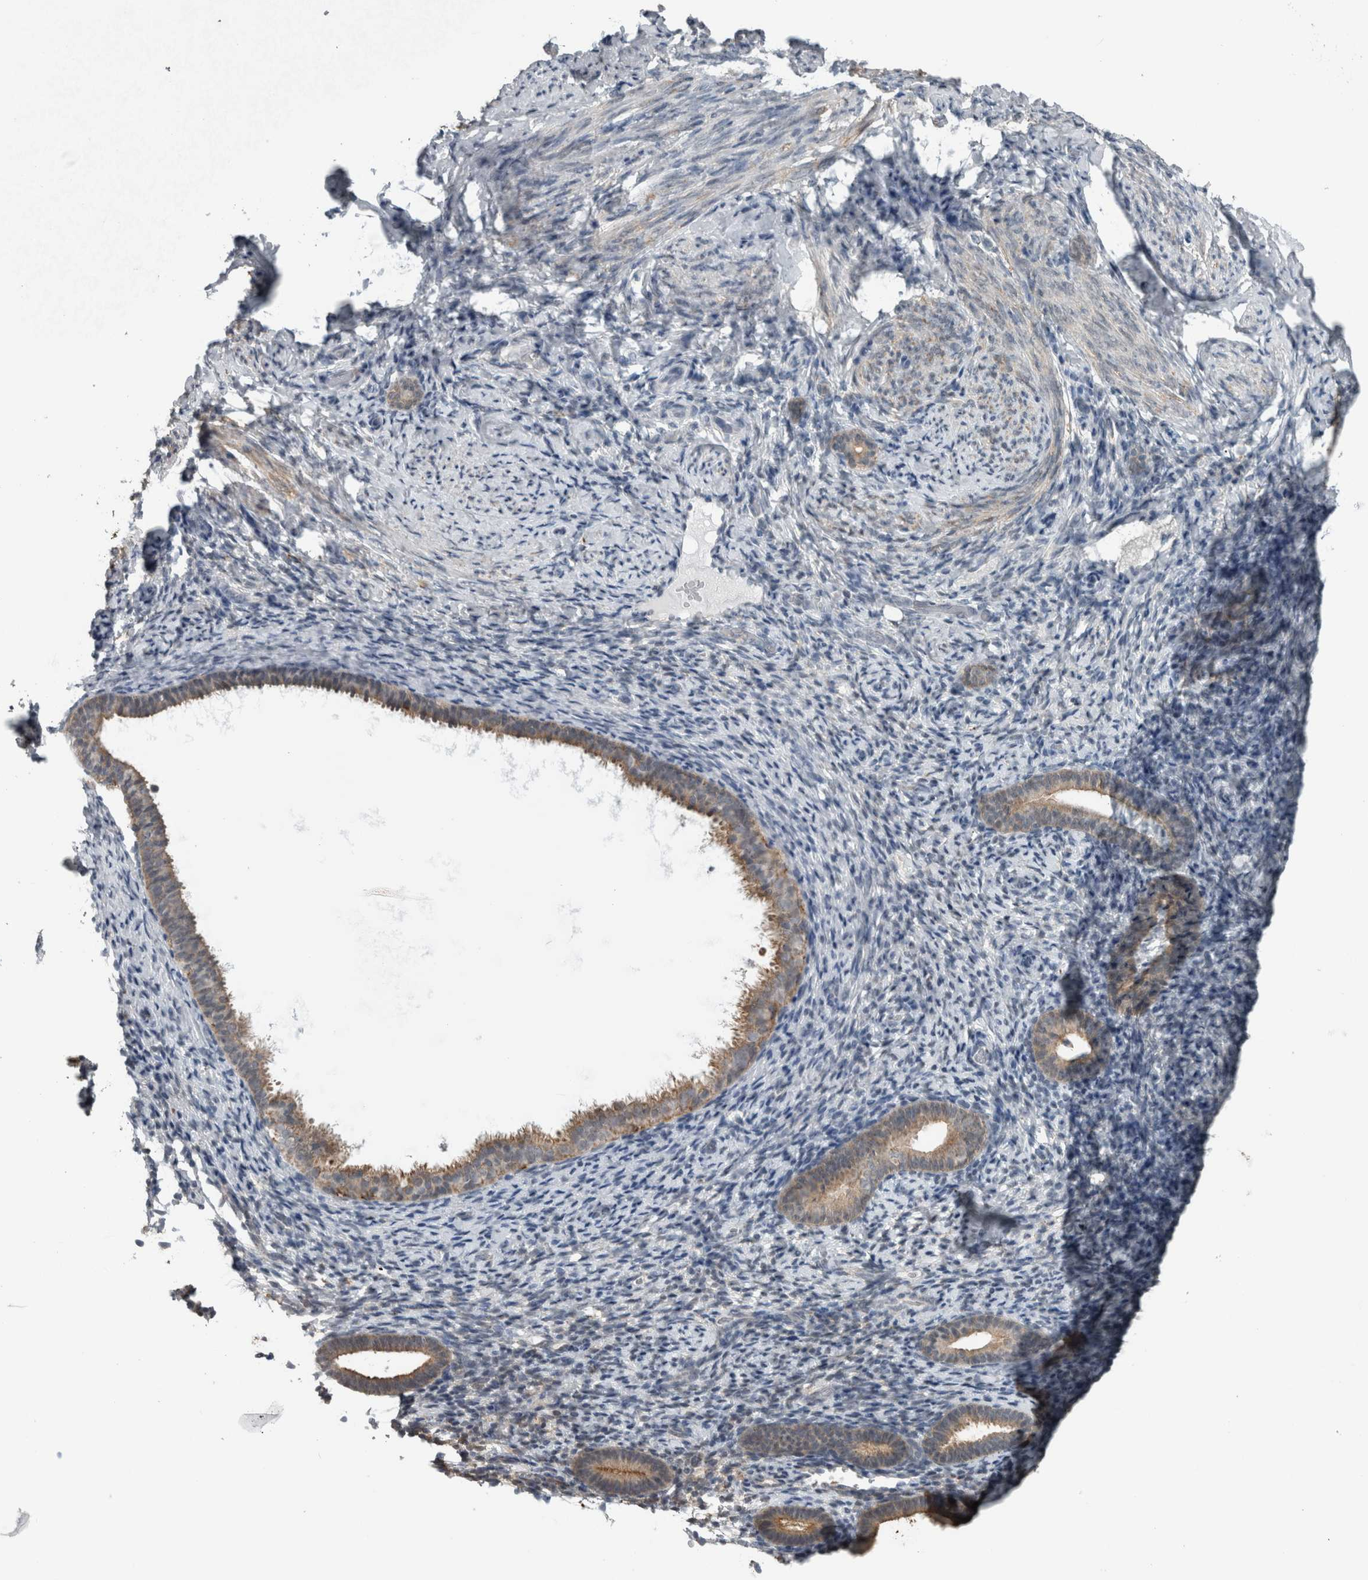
{"staining": {"intensity": "negative", "quantity": "none", "location": "none"}, "tissue": "endometrium", "cell_type": "Cells in endometrial stroma", "image_type": "normal", "snomed": [{"axis": "morphology", "description": "Normal tissue, NOS"}, {"axis": "topography", "description": "Endometrium"}], "caption": "IHC image of unremarkable human endometrium stained for a protein (brown), which displays no staining in cells in endometrial stroma.", "gene": "ACSF2", "patient": {"sex": "female", "age": 51}}